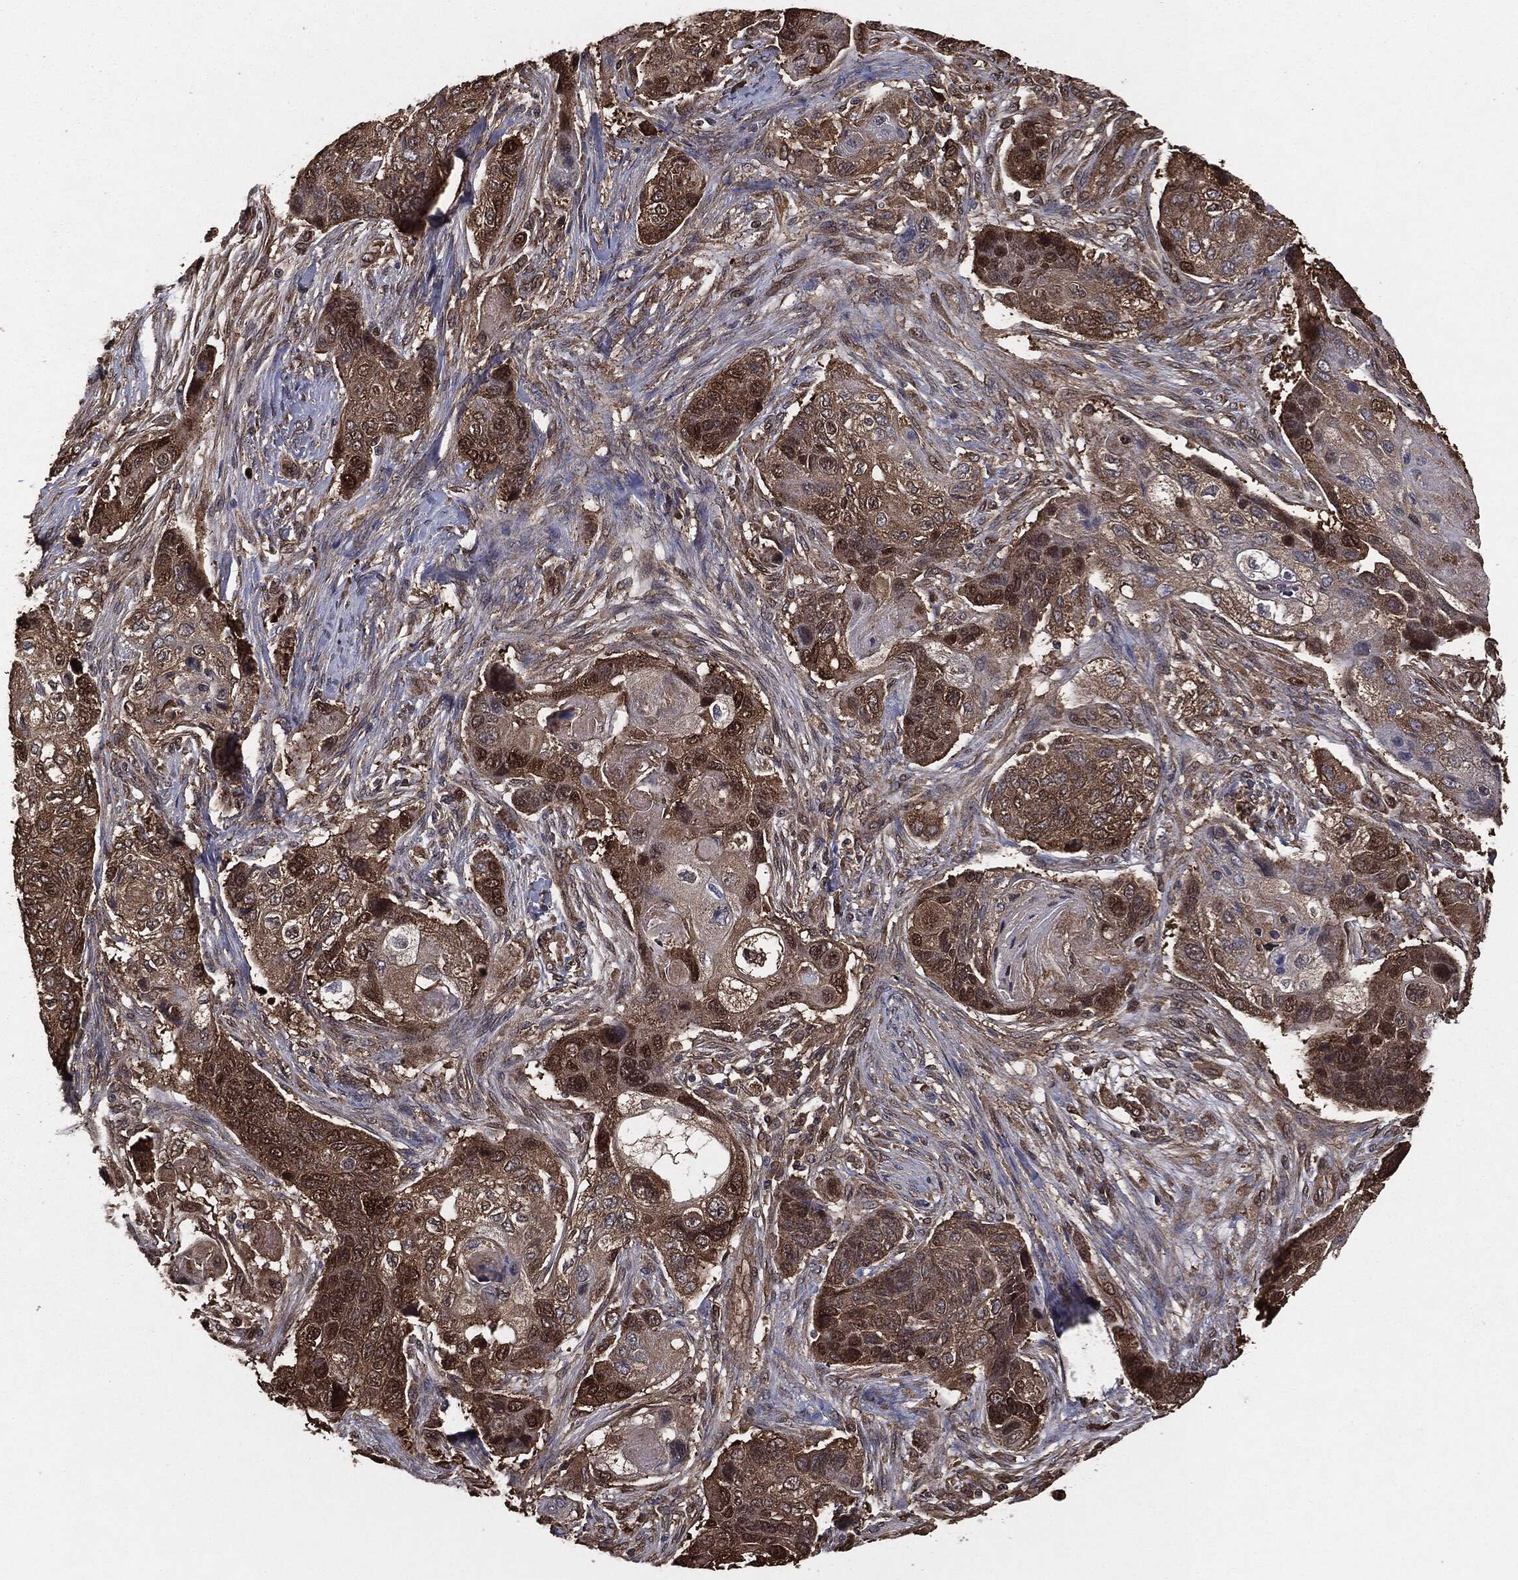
{"staining": {"intensity": "moderate", "quantity": ">75%", "location": "cytoplasmic/membranous"}, "tissue": "lung cancer", "cell_type": "Tumor cells", "image_type": "cancer", "snomed": [{"axis": "morphology", "description": "Normal tissue, NOS"}, {"axis": "morphology", "description": "Squamous cell carcinoma, NOS"}, {"axis": "topography", "description": "Bronchus"}, {"axis": "topography", "description": "Lung"}], "caption": "Immunohistochemical staining of lung squamous cell carcinoma displays medium levels of moderate cytoplasmic/membranous protein positivity in about >75% of tumor cells. (IHC, brightfield microscopy, high magnification).", "gene": "NME1", "patient": {"sex": "male", "age": 69}}